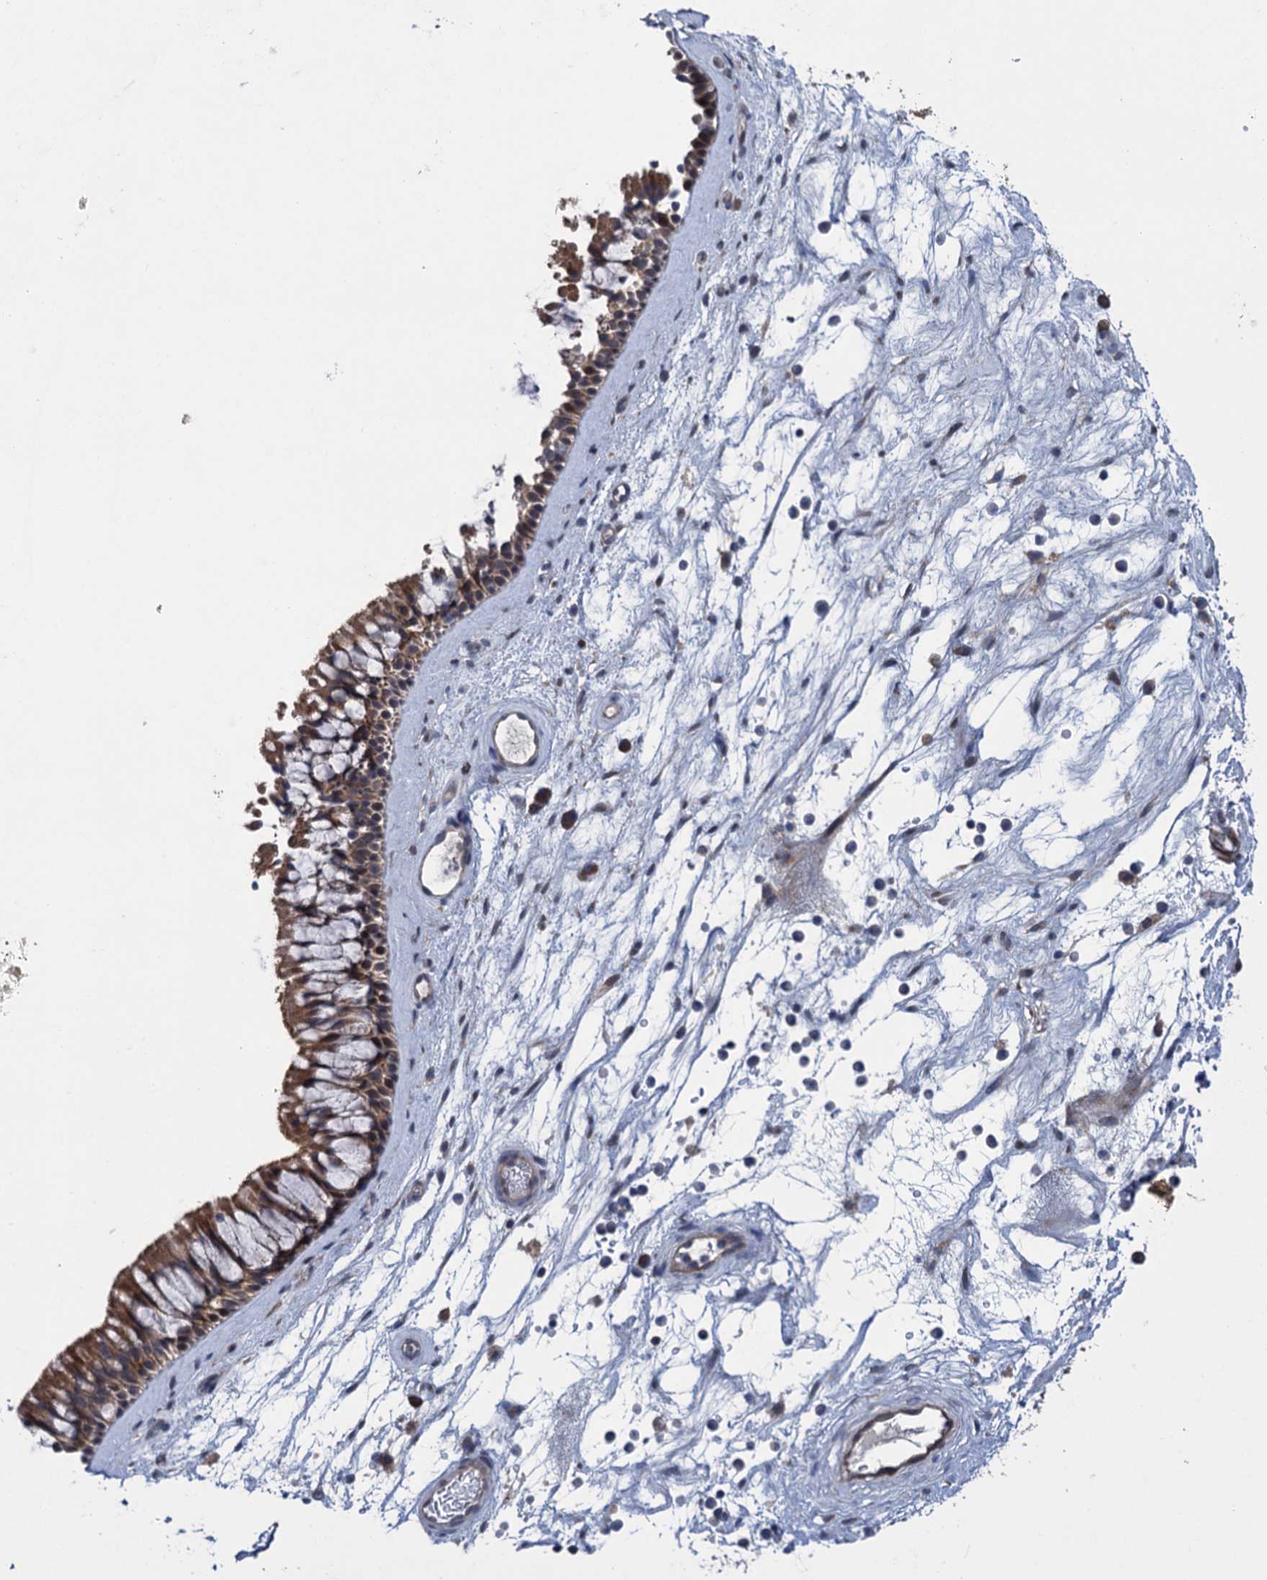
{"staining": {"intensity": "moderate", "quantity": ">75%", "location": "cytoplasmic/membranous"}, "tissue": "nasopharynx", "cell_type": "Respiratory epithelial cells", "image_type": "normal", "snomed": [{"axis": "morphology", "description": "Normal tissue, NOS"}, {"axis": "topography", "description": "Nasopharynx"}], "caption": "Immunohistochemical staining of benign human nasopharynx demonstrates medium levels of moderate cytoplasmic/membranous positivity in about >75% of respiratory epithelial cells. (DAB (3,3'-diaminobenzidine) IHC with brightfield microscopy, high magnification).", "gene": "CNTN5", "patient": {"sex": "male", "age": 64}}